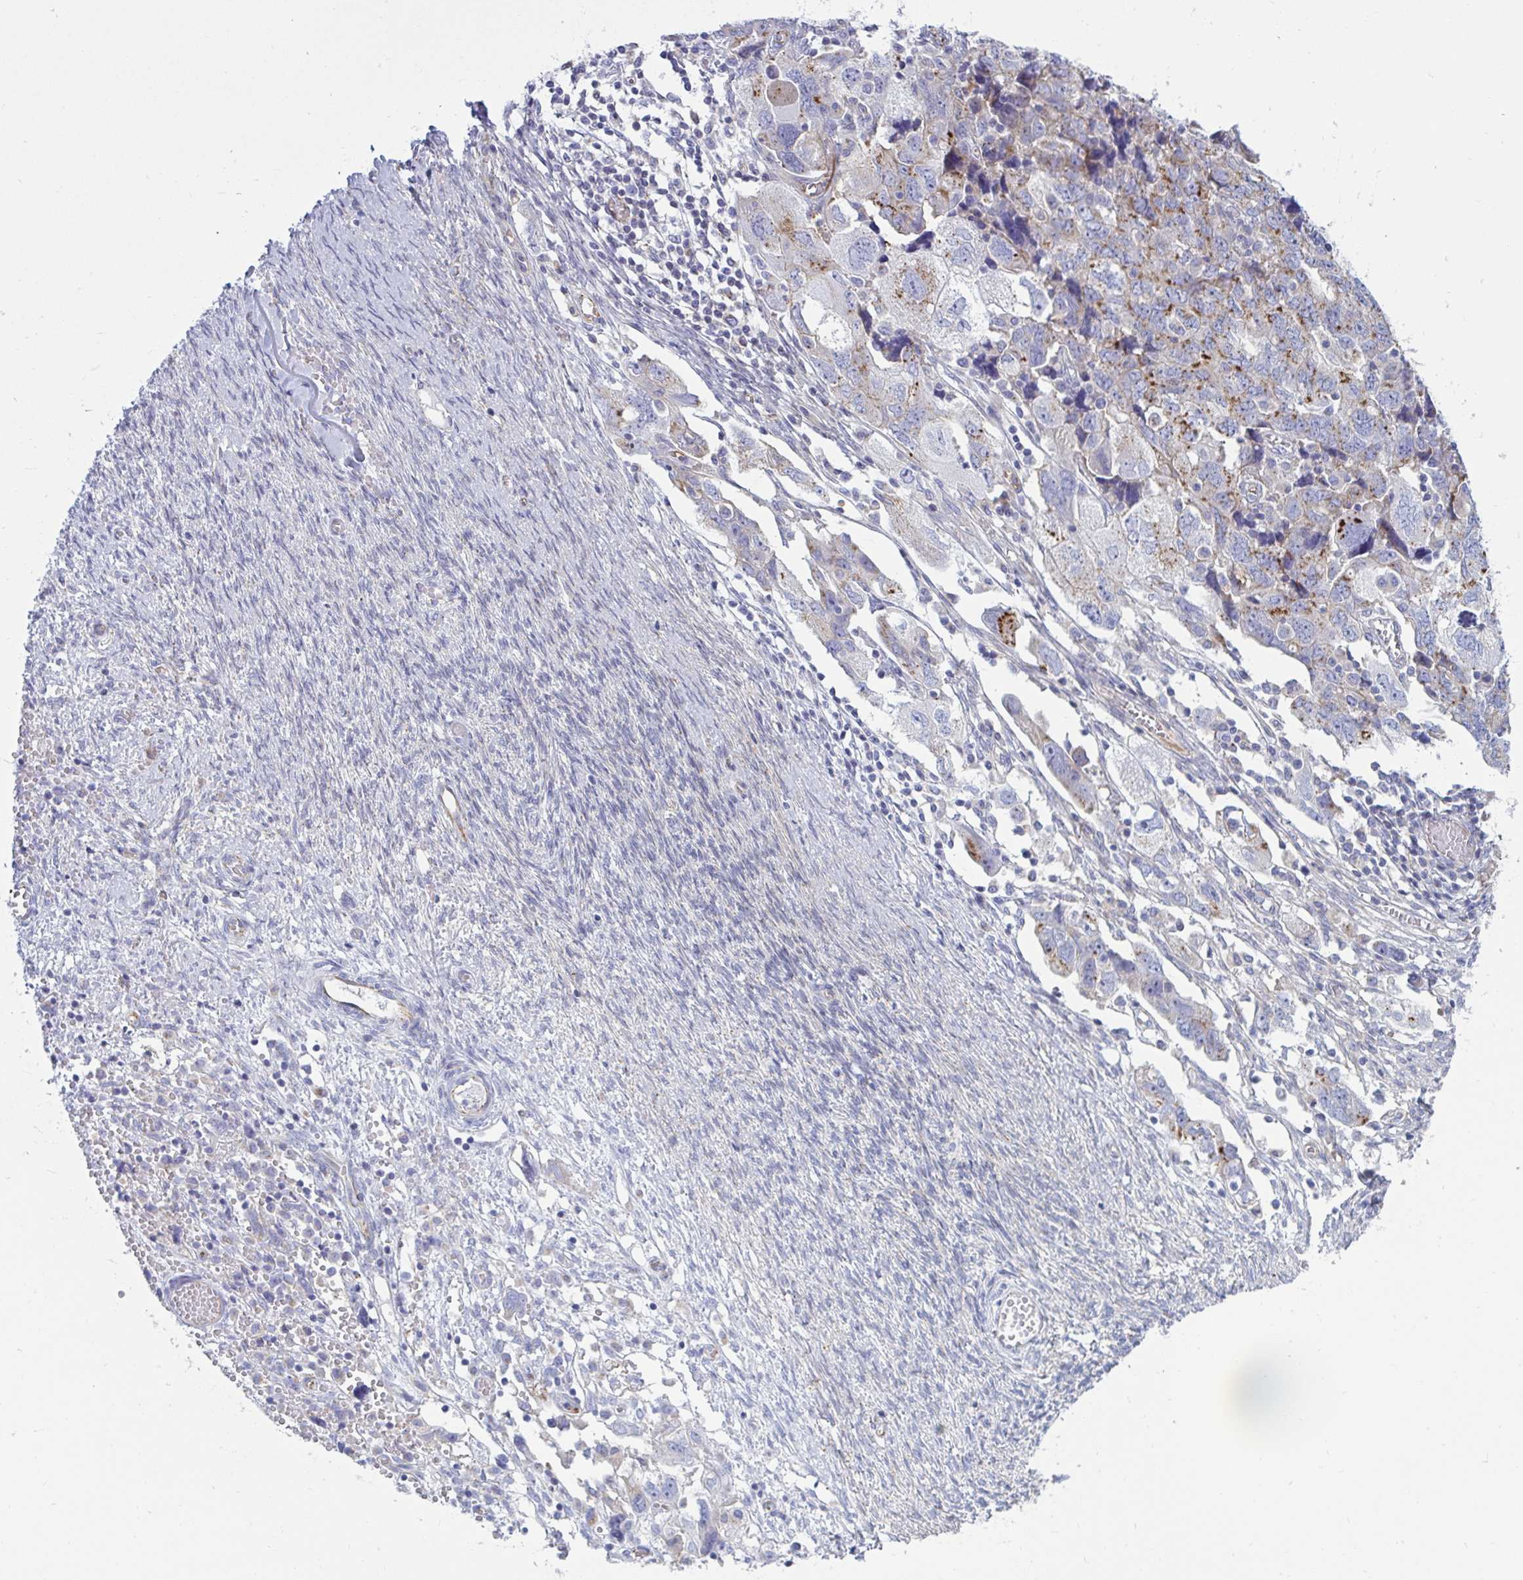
{"staining": {"intensity": "moderate", "quantity": "<25%", "location": "cytoplasmic/membranous"}, "tissue": "ovarian cancer", "cell_type": "Tumor cells", "image_type": "cancer", "snomed": [{"axis": "morphology", "description": "Carcinoma, NOS"}, {"axis": "morphology", "description": "Cystadenocarcinoma, serous, NOS"}, {"axis": "topography", "description": "Ovary"}], "caption": "DAB immunohistochemical staining of ovarian cancer reveals moderate cytoplasmic/membranous protein expression in approximately <25% of tumor cells.", "gene": "SLC9A6", "patient": {"sex": "female", "age": 69}}